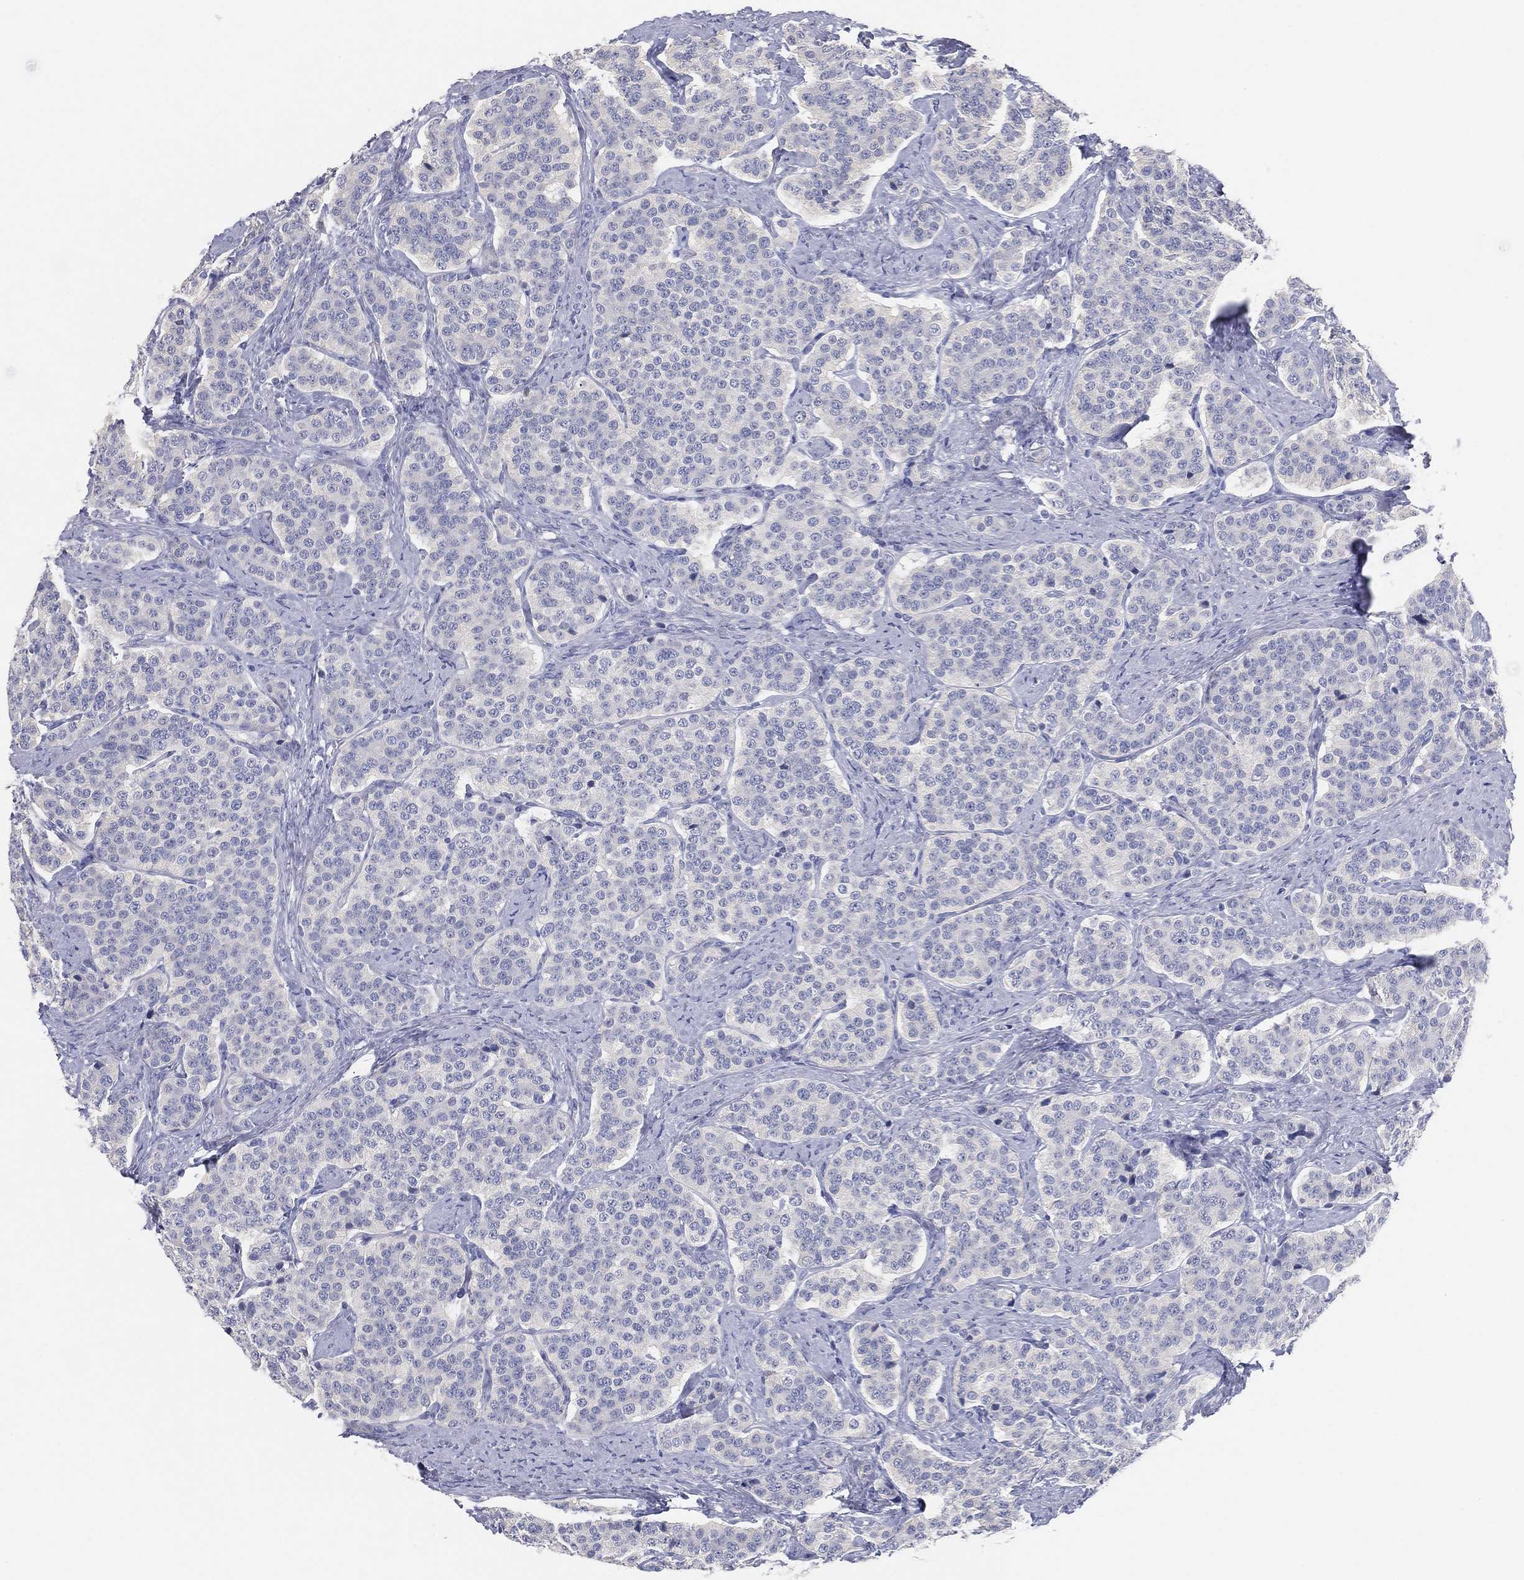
{"staining": {"intensity": "negative", "quantity": "none", "location": "none"}, "tissue": "carcinoid", "cell_type": "Tumor cells", "image_type": "cancer", "snomed": [{"axis": "morphology", "description": "Carcinoid, malignant, NOS"}, {"axis": "topography", "description": "Small intestine"}], "caption": "Malignant carcinoid was stained to show a protein in brown. There is no significant positivity in tumor cells. The staining is performed using DAB (3,3'-diaminobenzidine) brown chromogen with nuclei counter-stained in using hematoxylin.", "gene": "FAM187B", "patient": {"sex": "female", "age": 58}}